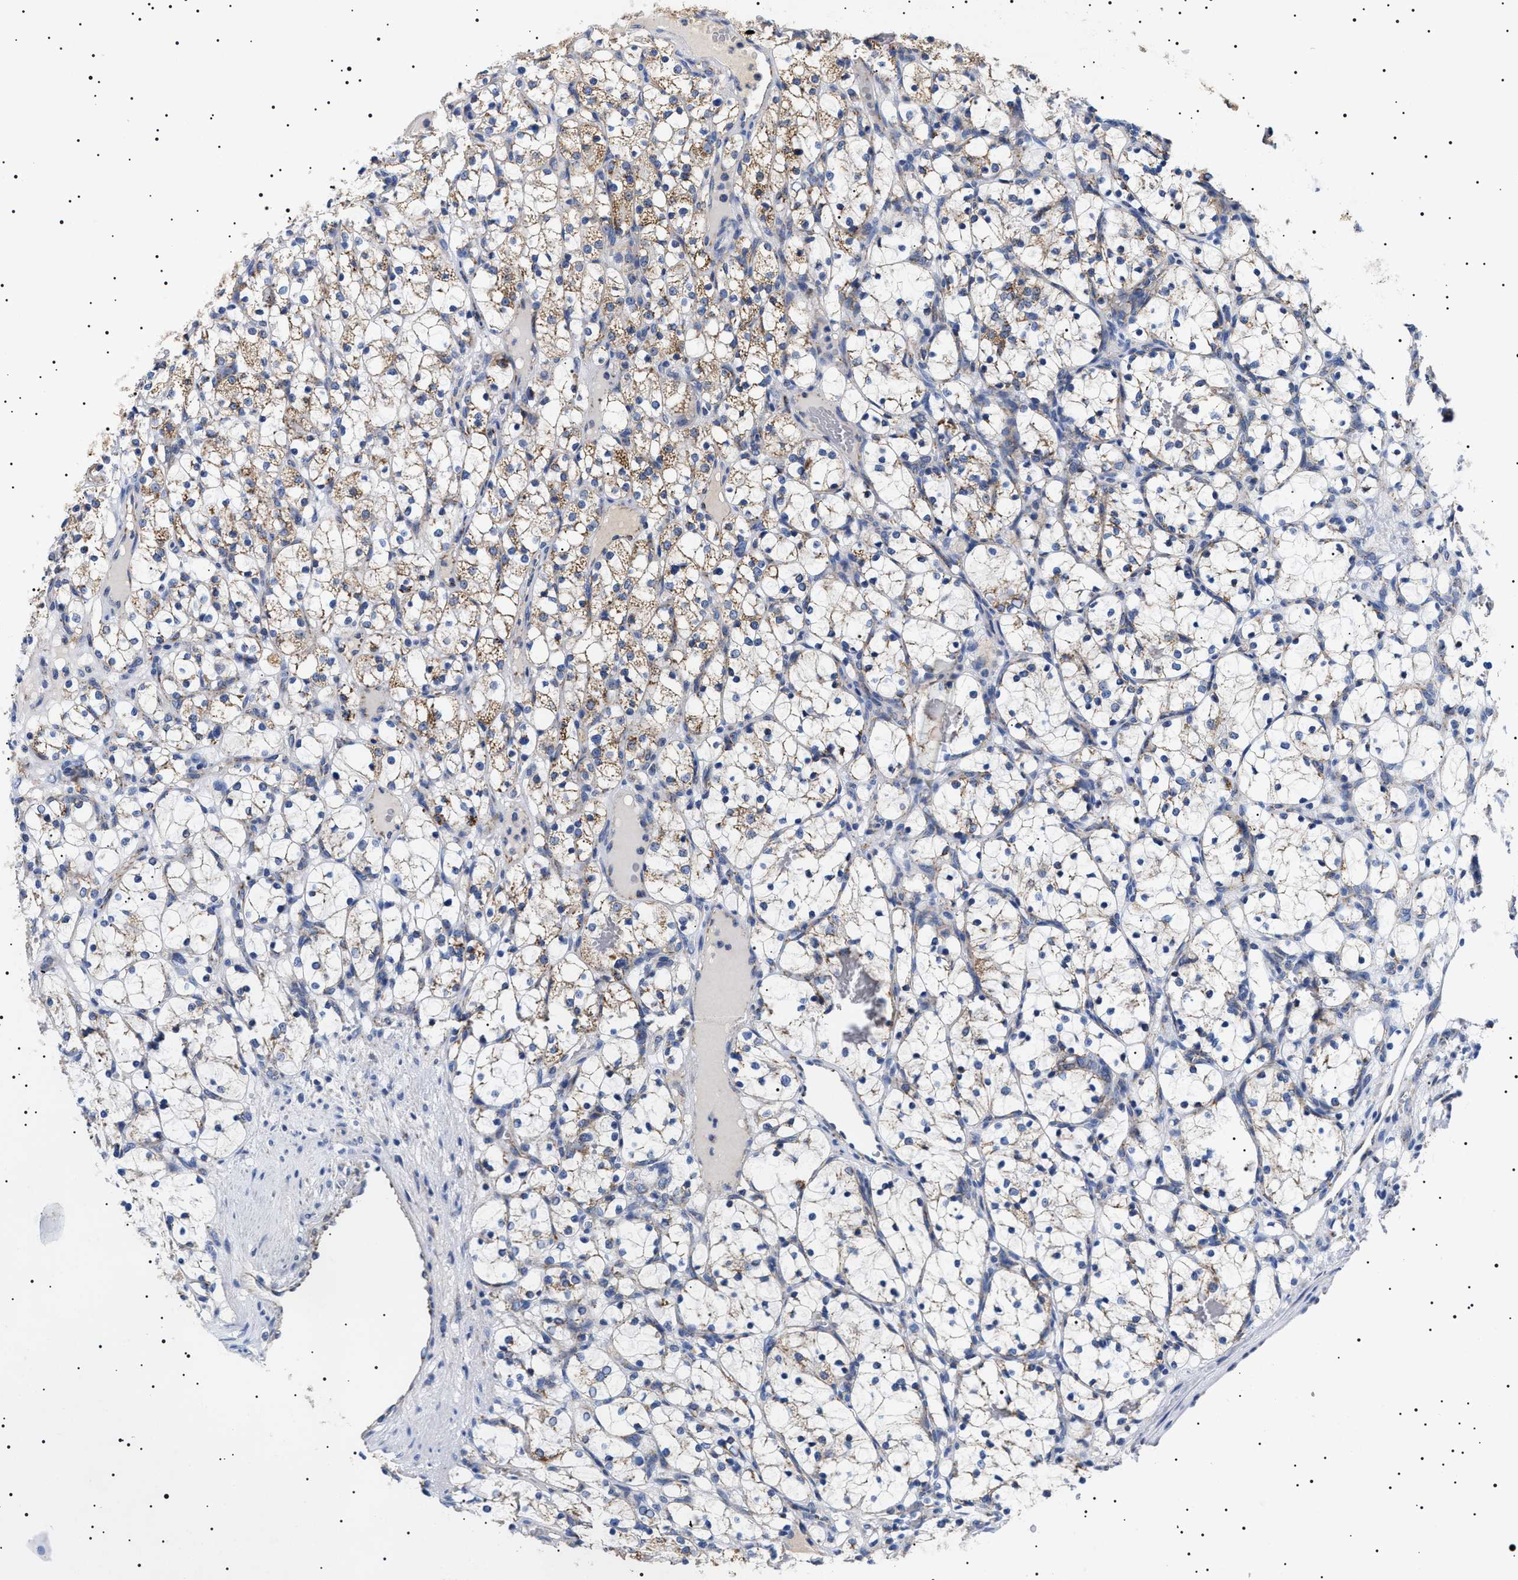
{"staining": {"intensity": "moderate", "quantity": "25%-75%", "location": "cytoplasmic/membranous"}, "tissue": "renal cancer", "cell_type": "Tumor cells", "image_type": "cancer", "snomed": [{"axis": "morphology", "description": "Adenocarcinoma, NOS"}, {"axis": "topography", "description": "Kidney"}], "caption": "Moderate cytoplasmic/membranous protein positivity is identified in about 25%-75% of tumor cells in renal cancer. The protein is stained brown, and the nuclei are stained in blue (DAB (3,3'-diaminobenzidine) IHC with brightfield microscopy, high magnification).", "gene": "CHRDL2", "patient": {"sex": "female", "age": 69}}